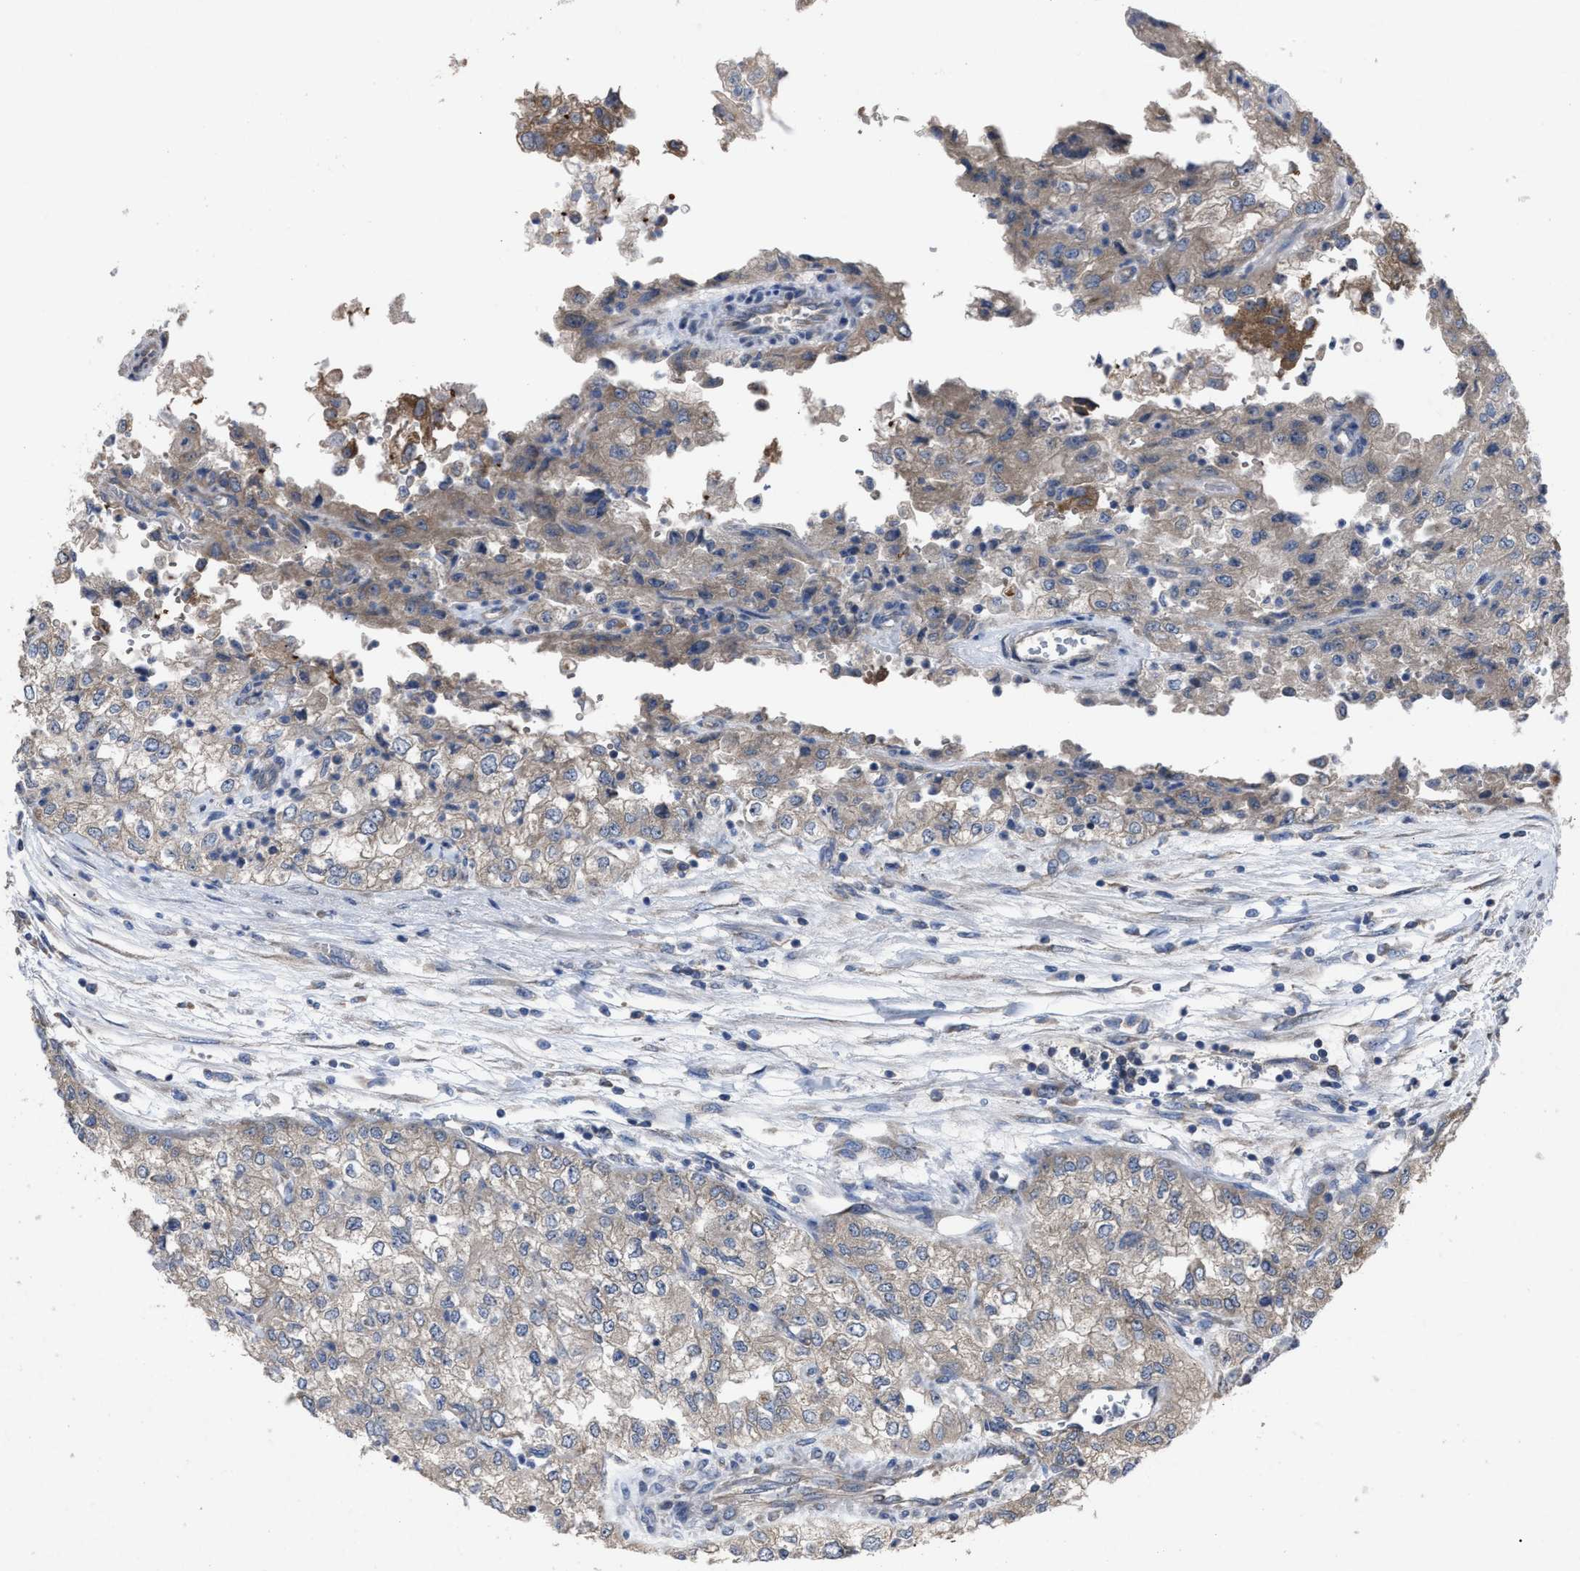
{"staining": {"intensity": "moderate", "quantity": "25%-75%", "location": "cytoplasmic/membranous"}, "tissue": "renal cancer", "cell_type": "Tumor cells", "image_type": "cancer", "snomed": [{"axis": "morphology", "description": "Adenocarcinoma, NOS"}, {"axis": "topography", "description": "Kidney"}], "caption": "IHC photomicrograph of neoplastic tissue: adenocarcinoma (renal) stained using IHC shows medium levels of moderate protein expression localized specifically in the cytoplasmic/membranous of tumor cells, appearing as a cytoplasmic/membranous brown color.", "gene": "UPF1", "patient": {"sex": "female", "age": 54}}